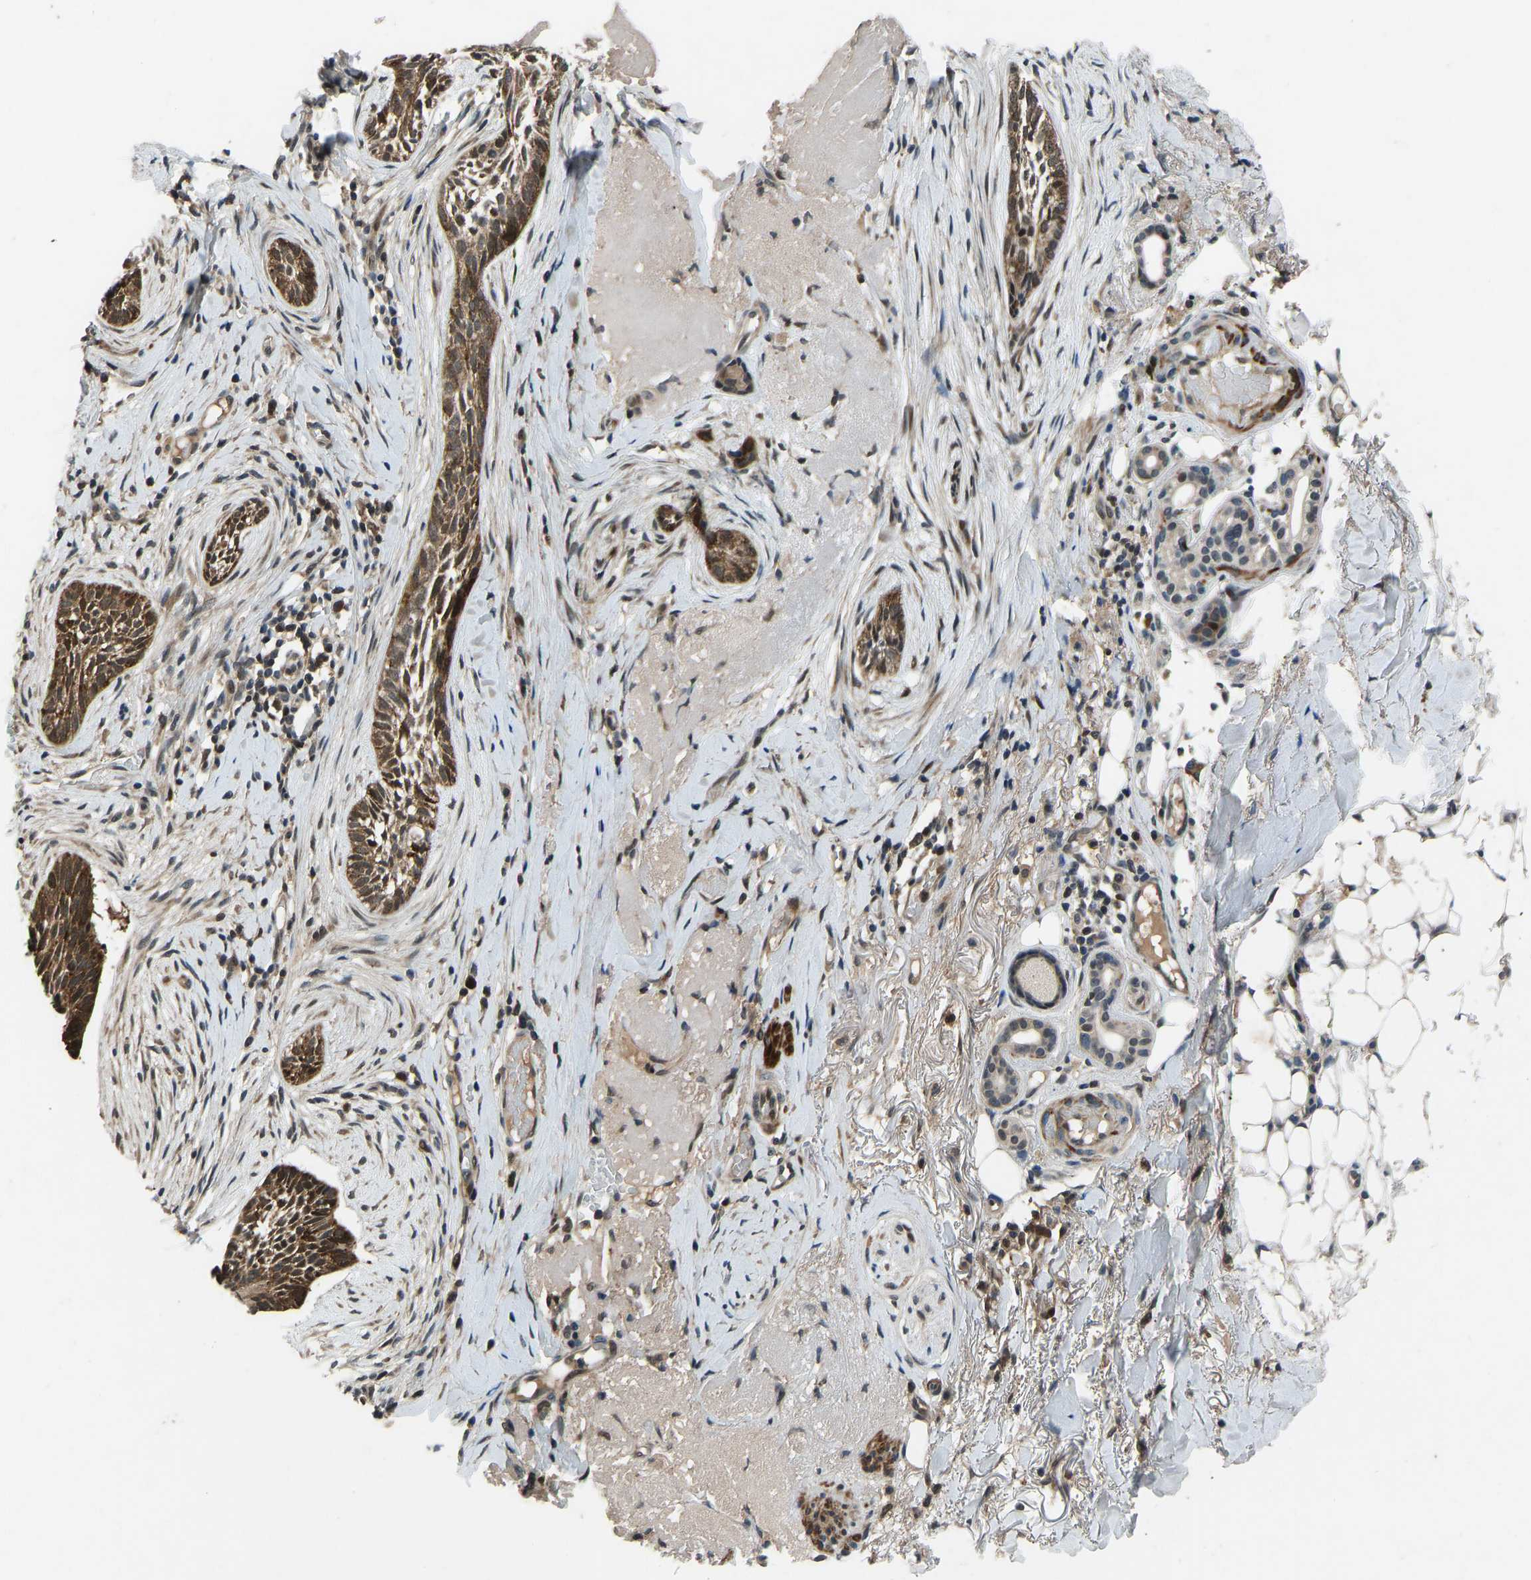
{"staining": {"intensity": "moderate", "quantity": ">75%", "location": "cytoplasmic/membranous"}, "tissue": "skin cancer", "cell_type": "Tumor cells", "image_type": "cancer", "snomed": [{"axis": "morphology", "description": "Basal cell carcinoma"}, {"axis": "topography", "description": "Skin"}], "caption": "Basal cell carcinoma (skin) stained for a protein (brown) demonstrates moderate cytoplasmic/membranous positive expression in about >75% of tumor cells.", "gene": "RLIM", "patient": {"sex": "female", "age": 88}}